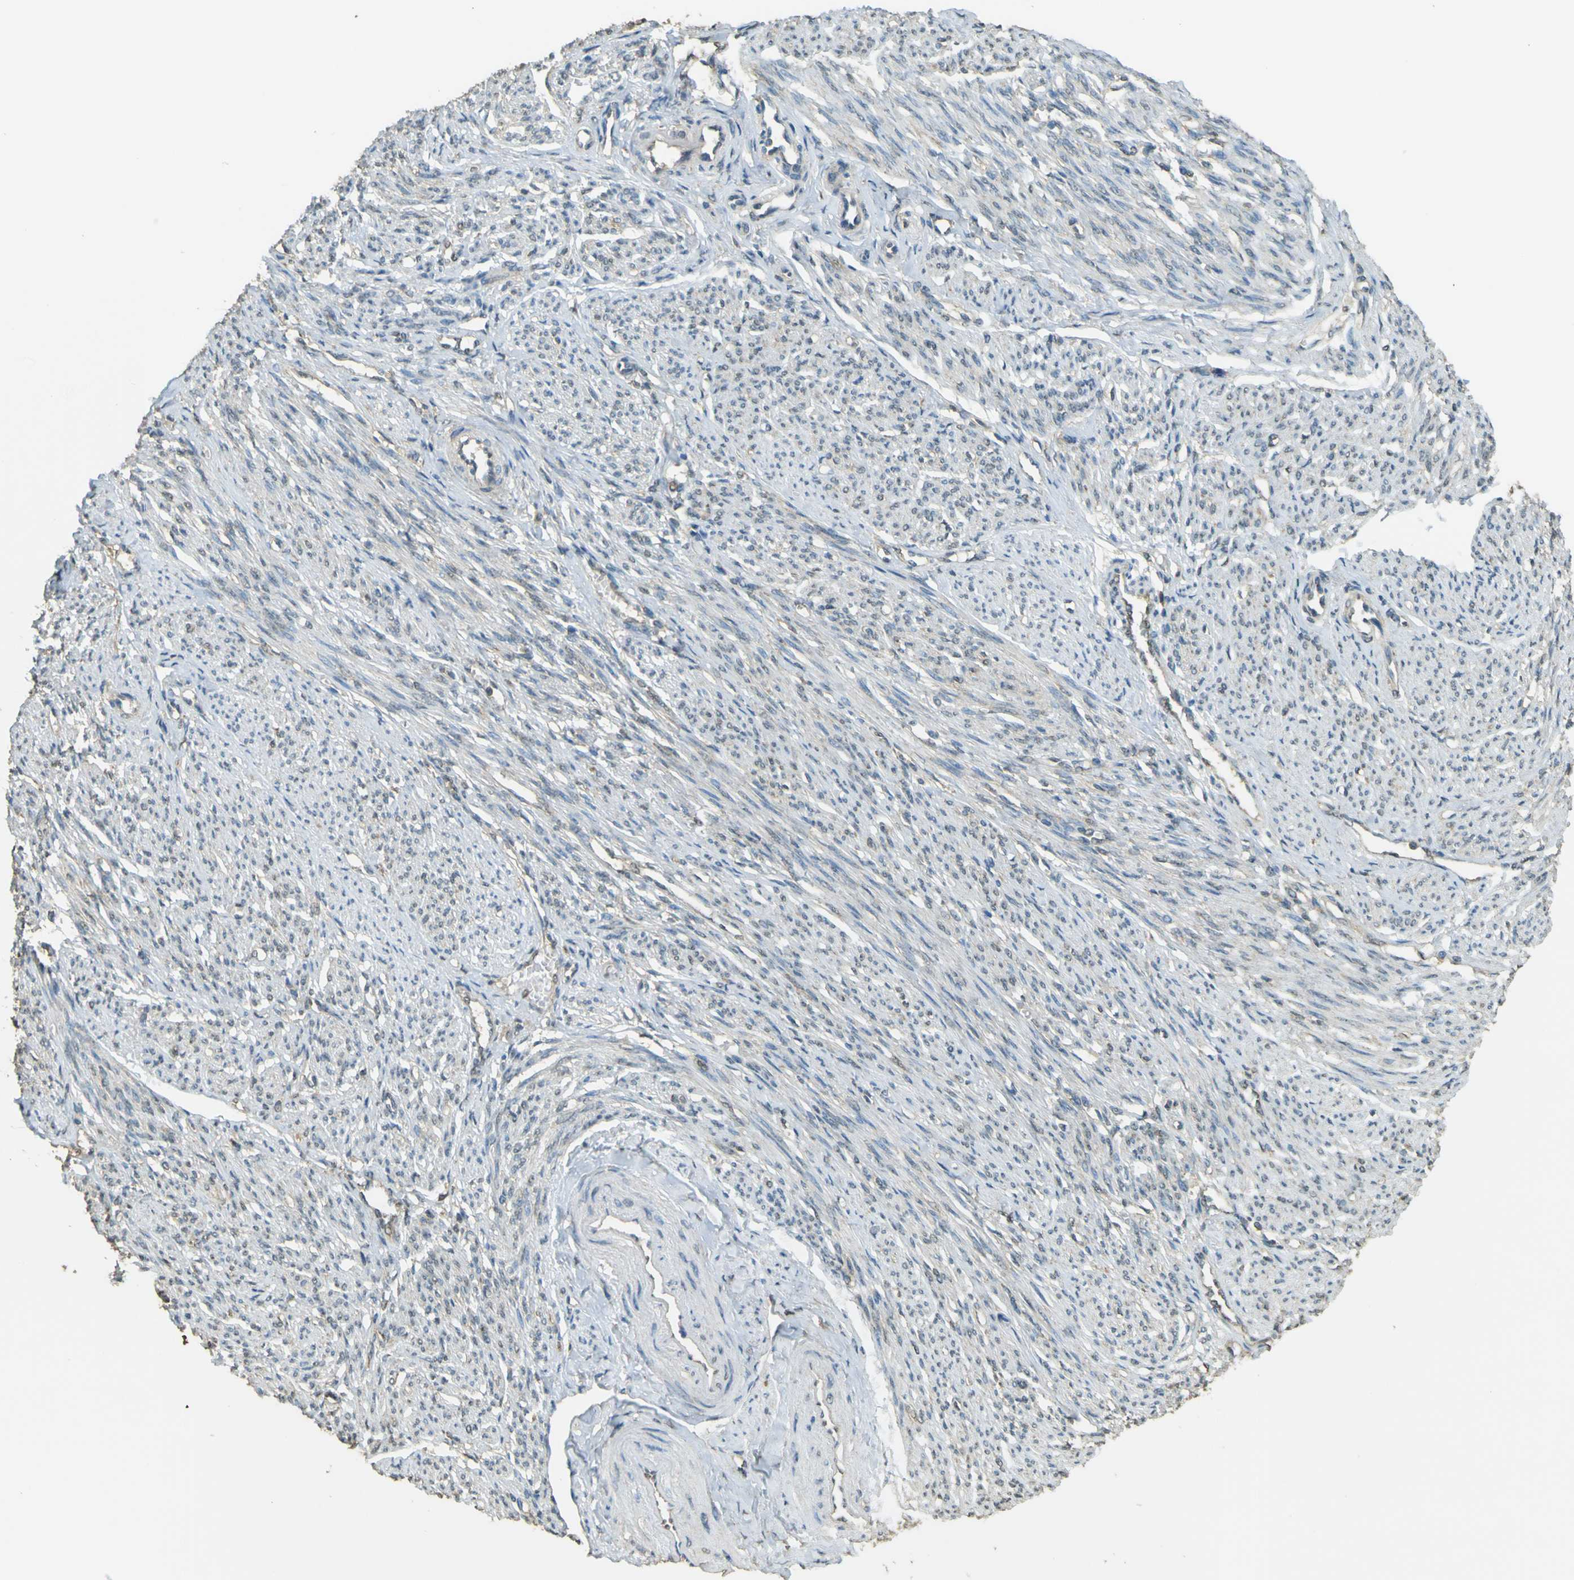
{"staining": {"intensity": "weak", "quantity": ">75%", "location": "cytoplasmic/membranous"}, "tissue": "smooth muscle", "cell_type": "Smooth muscle cells", "image_type": "normal", "snomed": [{"axis": "morphology", "description": "Normal tissue, NOS"}, {"axis": "topography", "description": "Smooth muscle"}], "caption": "DAB immunohistochemical staining of unremarkable human smooth muscle reveals weak cytoplasmic/membranous protein staining in about >75% of smooth muscle cells.", "gene": "GOLGA1", "patient": {"sex": "female", "age": 65}}